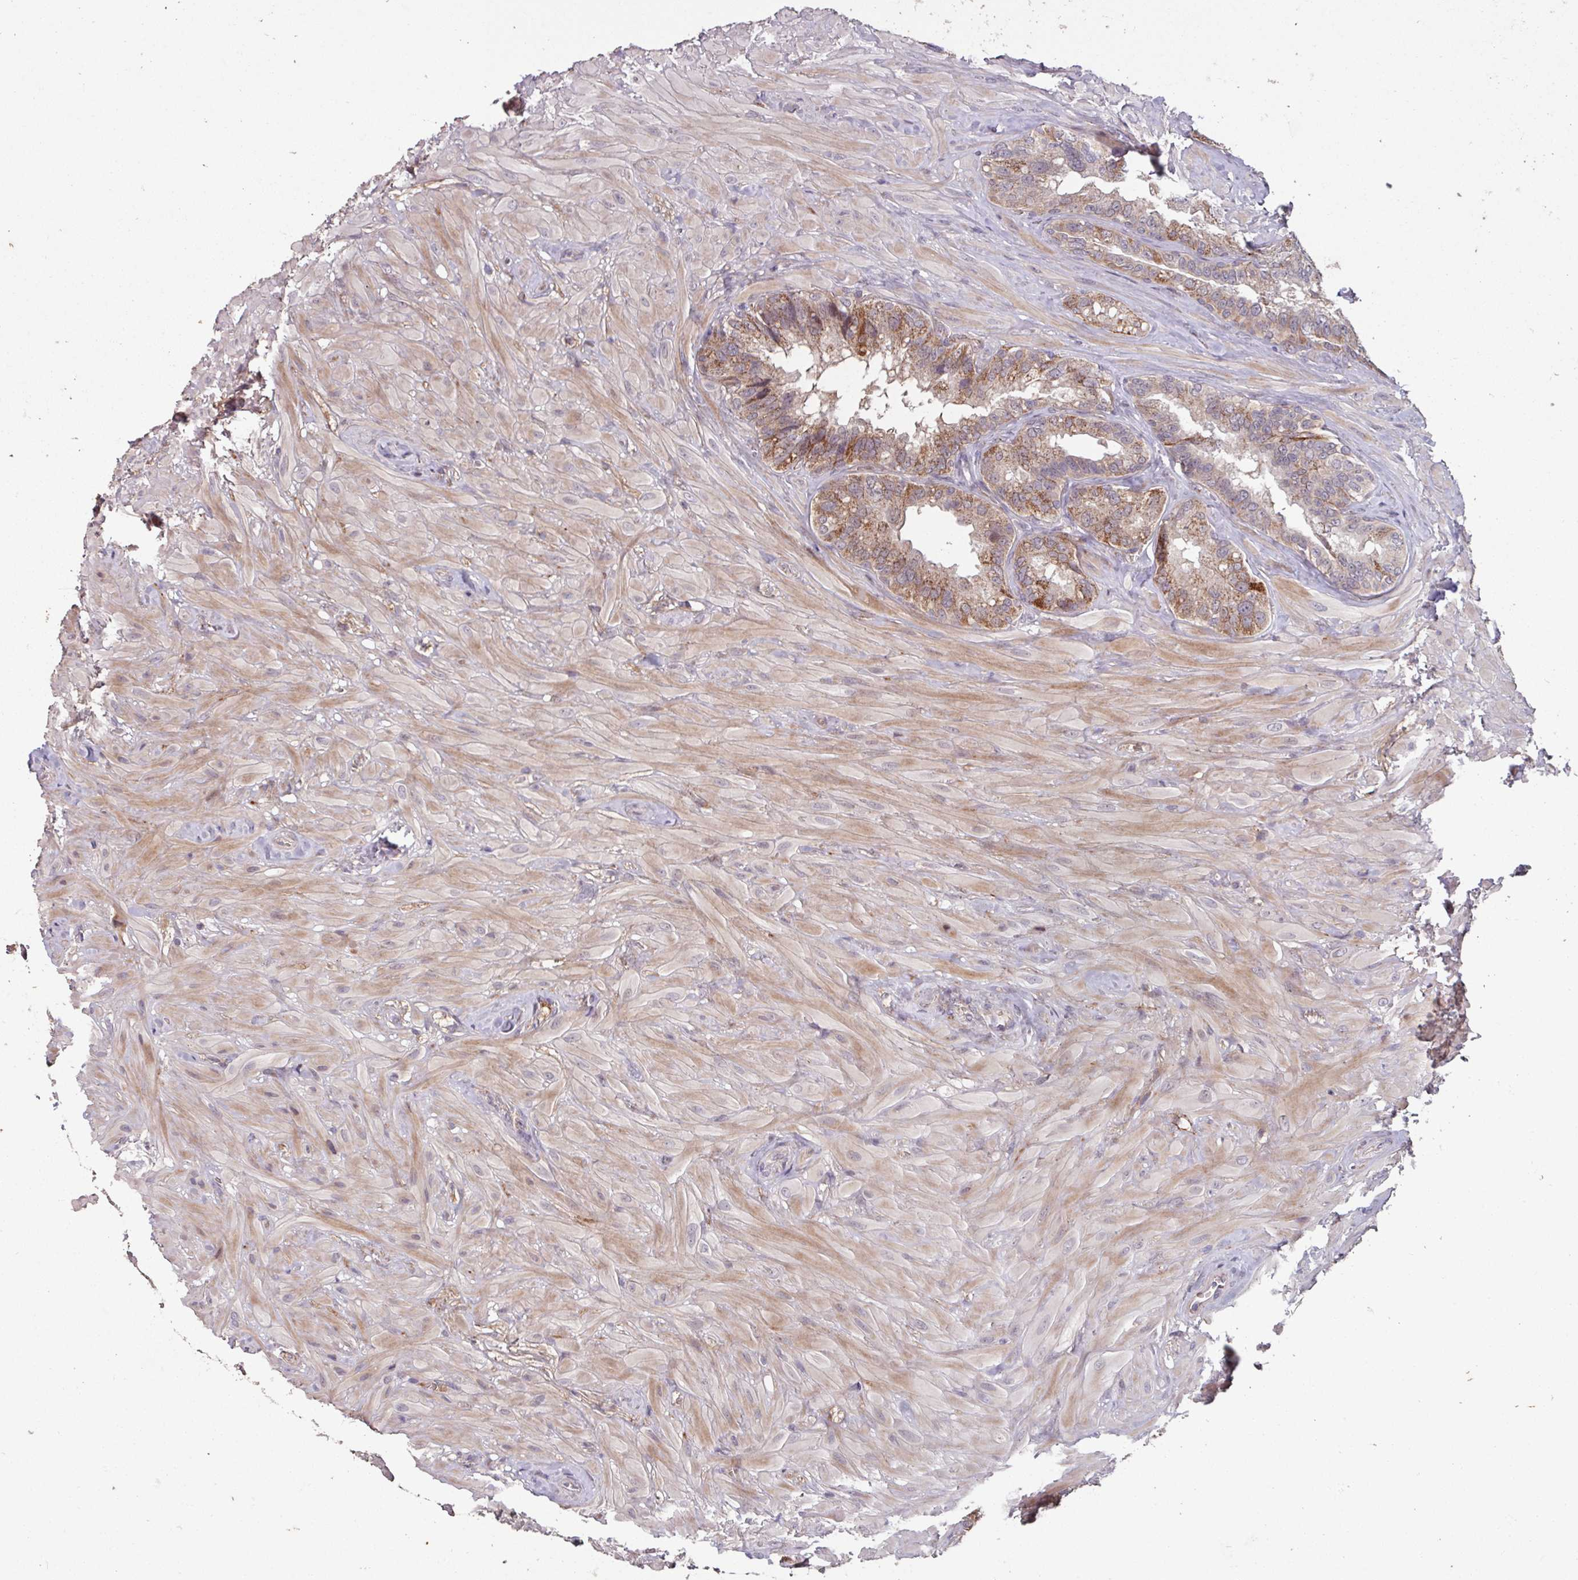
{"staining": {"intensity": "strong", "quantity": "25%-75%", "location": "cytoplasmic/membranous"}, "tissue": "seminal vesicle", "cell_type": "Glandular cells", "image_type": "normal", "snomed": [{"axis": "morphology", "description": "Normal tissue, NOS"}, {"axis": "topography", "description": "Seminal veicle"}], "caption": "Protein staining of benign seminal vesicle reveals strong cytoplasmic/membranous positivity in about 25%-75% of glandular cells. (Stains: DAB in brown, nuclei in blue, Microscopy: brightfield microscopy at high magnification).", "gene": "TMEM88", "patient": {"sex": "male", "age": 60}}